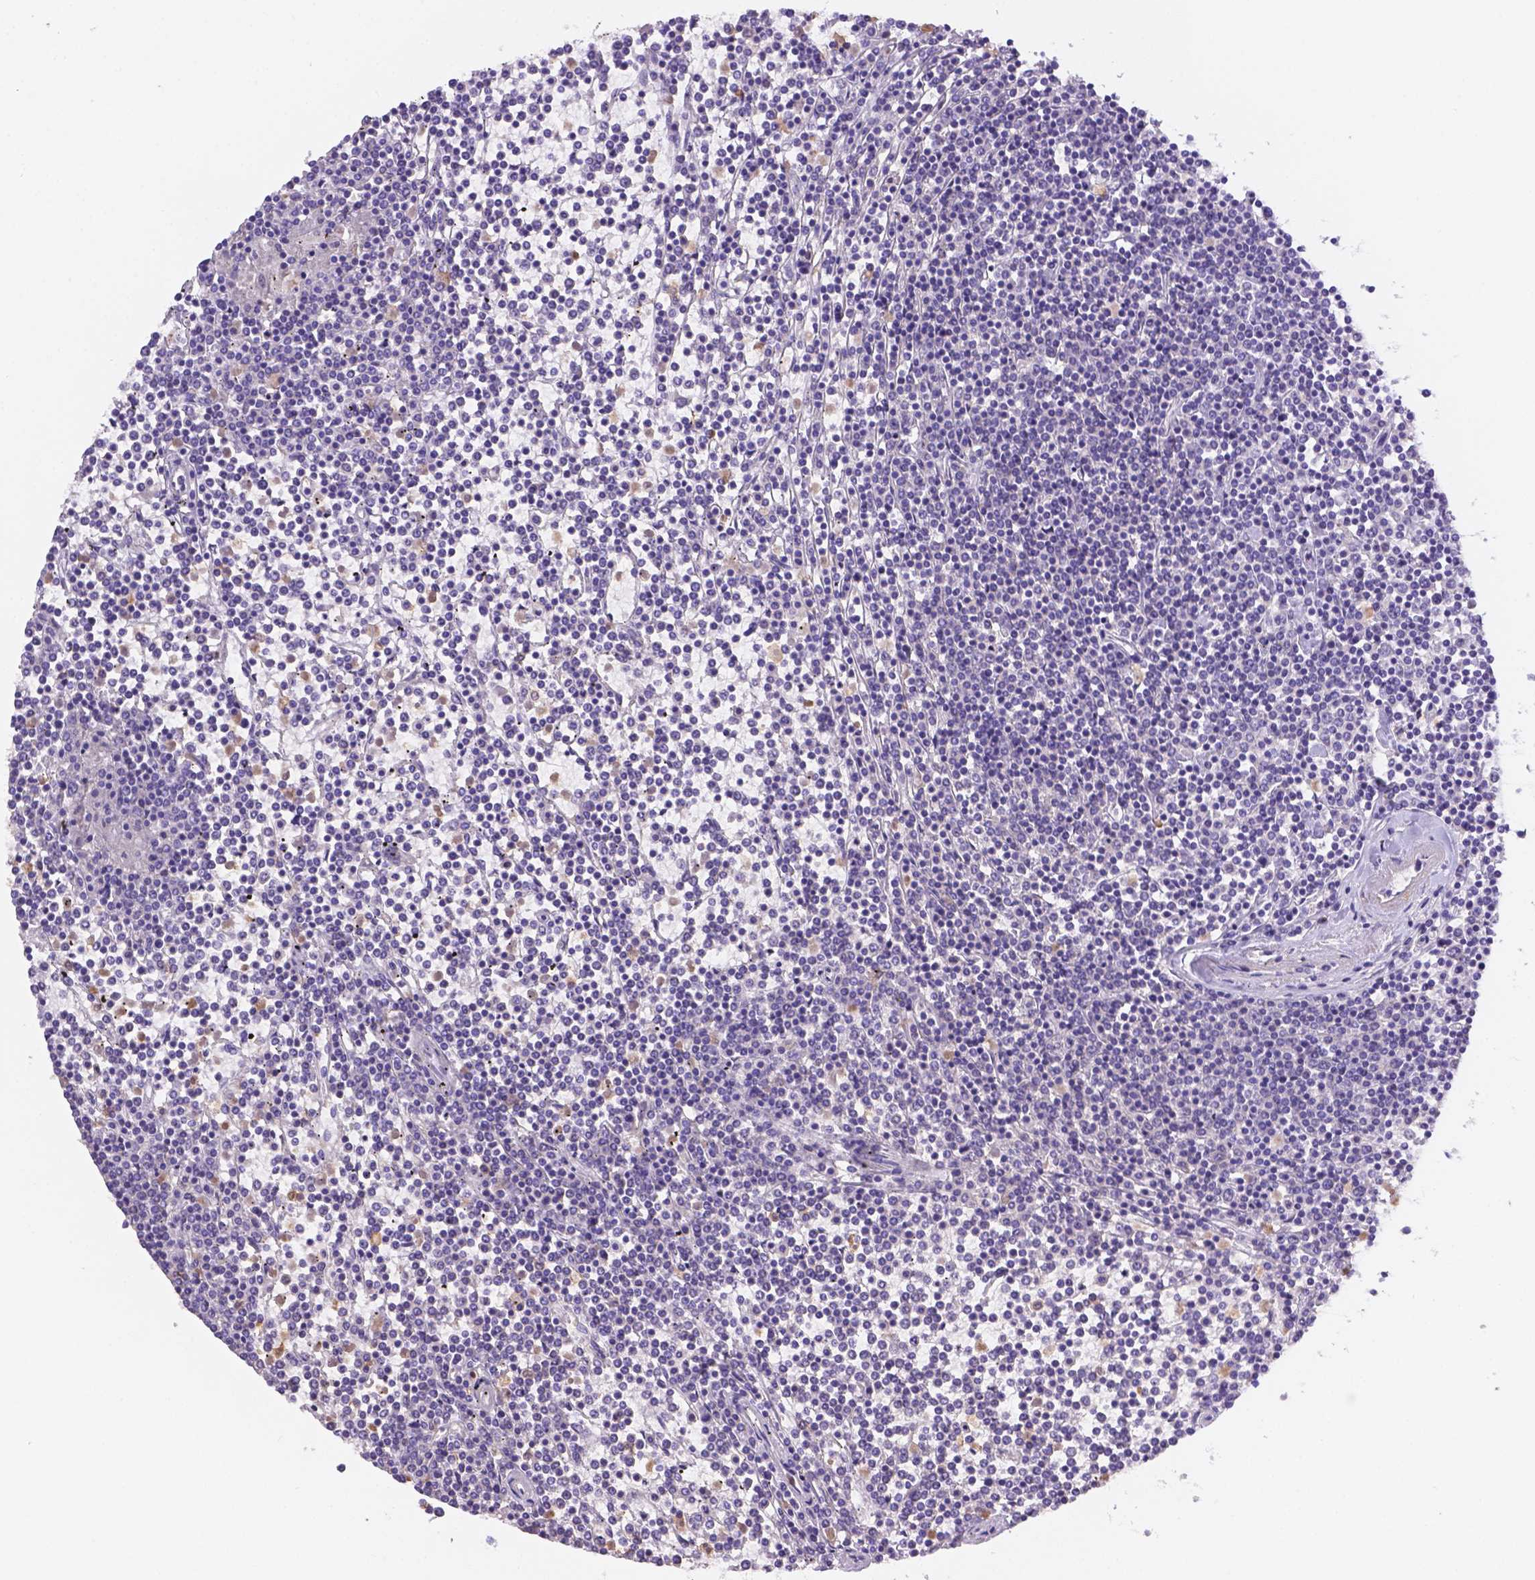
{"staining": {"intensity": "negative", "quantity": "none", "location": "none"}, "tissue": "lymphoma", "cell_type": "Tumor cells", "image_type": "cancer", "snomed": [{"axis": "morphology", "description": "Malignant lymphoma, non-Hodgkin's type, Low grade"}, {"axis": "topography", "description": "Spleen"}], "caption": "Immunohistochemical staining of malignant lymphoma, non-Hodgkin's type (low-grade) demonstrates no significant expression in tumor cells.", "gene": "NXPE2", "patient": {"sex": "female", "age": 19}}